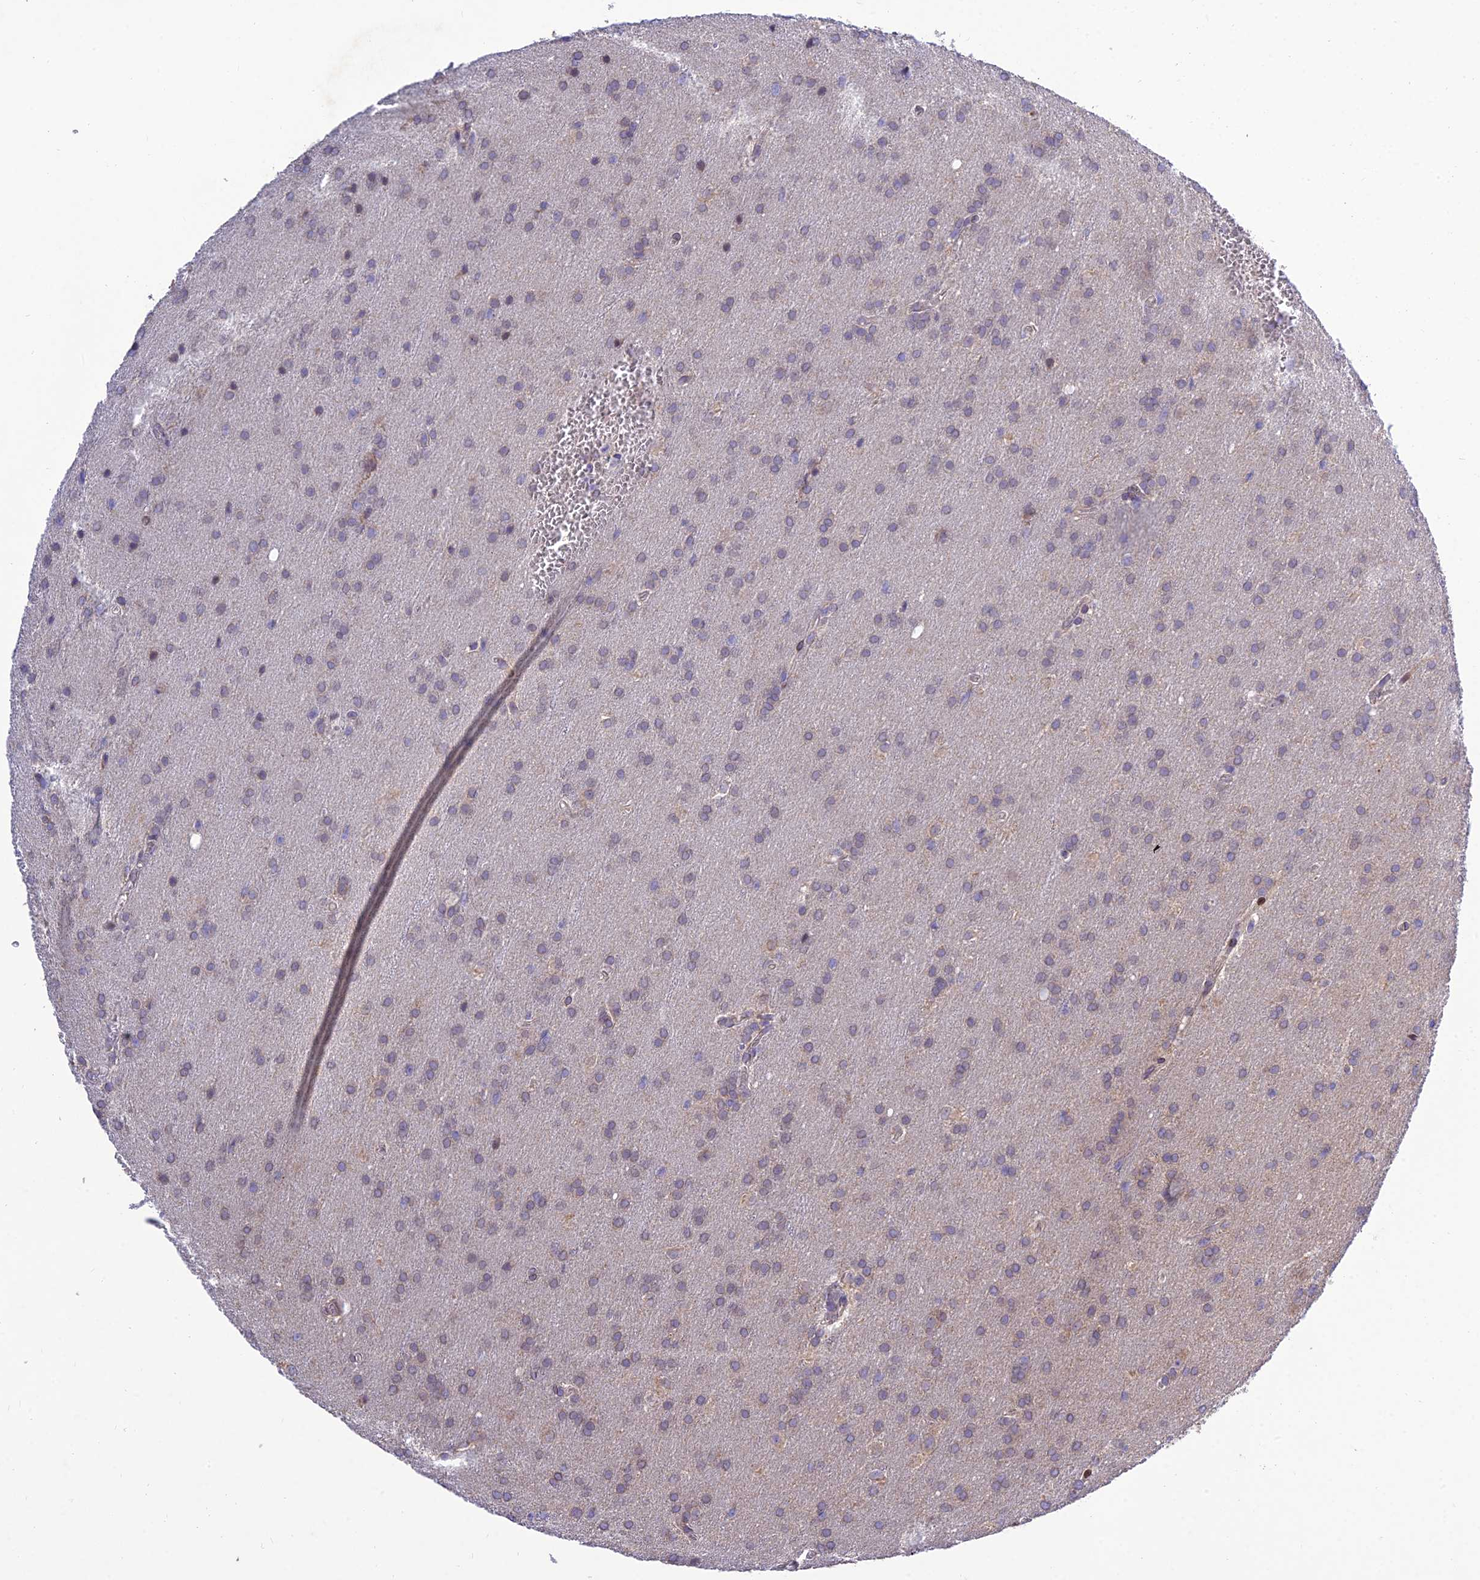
{"staining": {"intensity": "weak", "quantity": "<25%", "location": "cytoplasmic/membranous"}, "tissue": "glioma", "cell_type": "Tumor cells", "image_type": "cancer", "snomed": [{"axis": "morphology", "description": "Glioma, malignant, Low grade"}, {"axis": "topography", "description": "Brain"}], "caption": "This is an immunohistochemistry micrograph of human malignant glioma (low-grade). There is no positivity in tumor cells.", "gene": "MGAT2", "patient": {"sex": "female", "age": 32}}